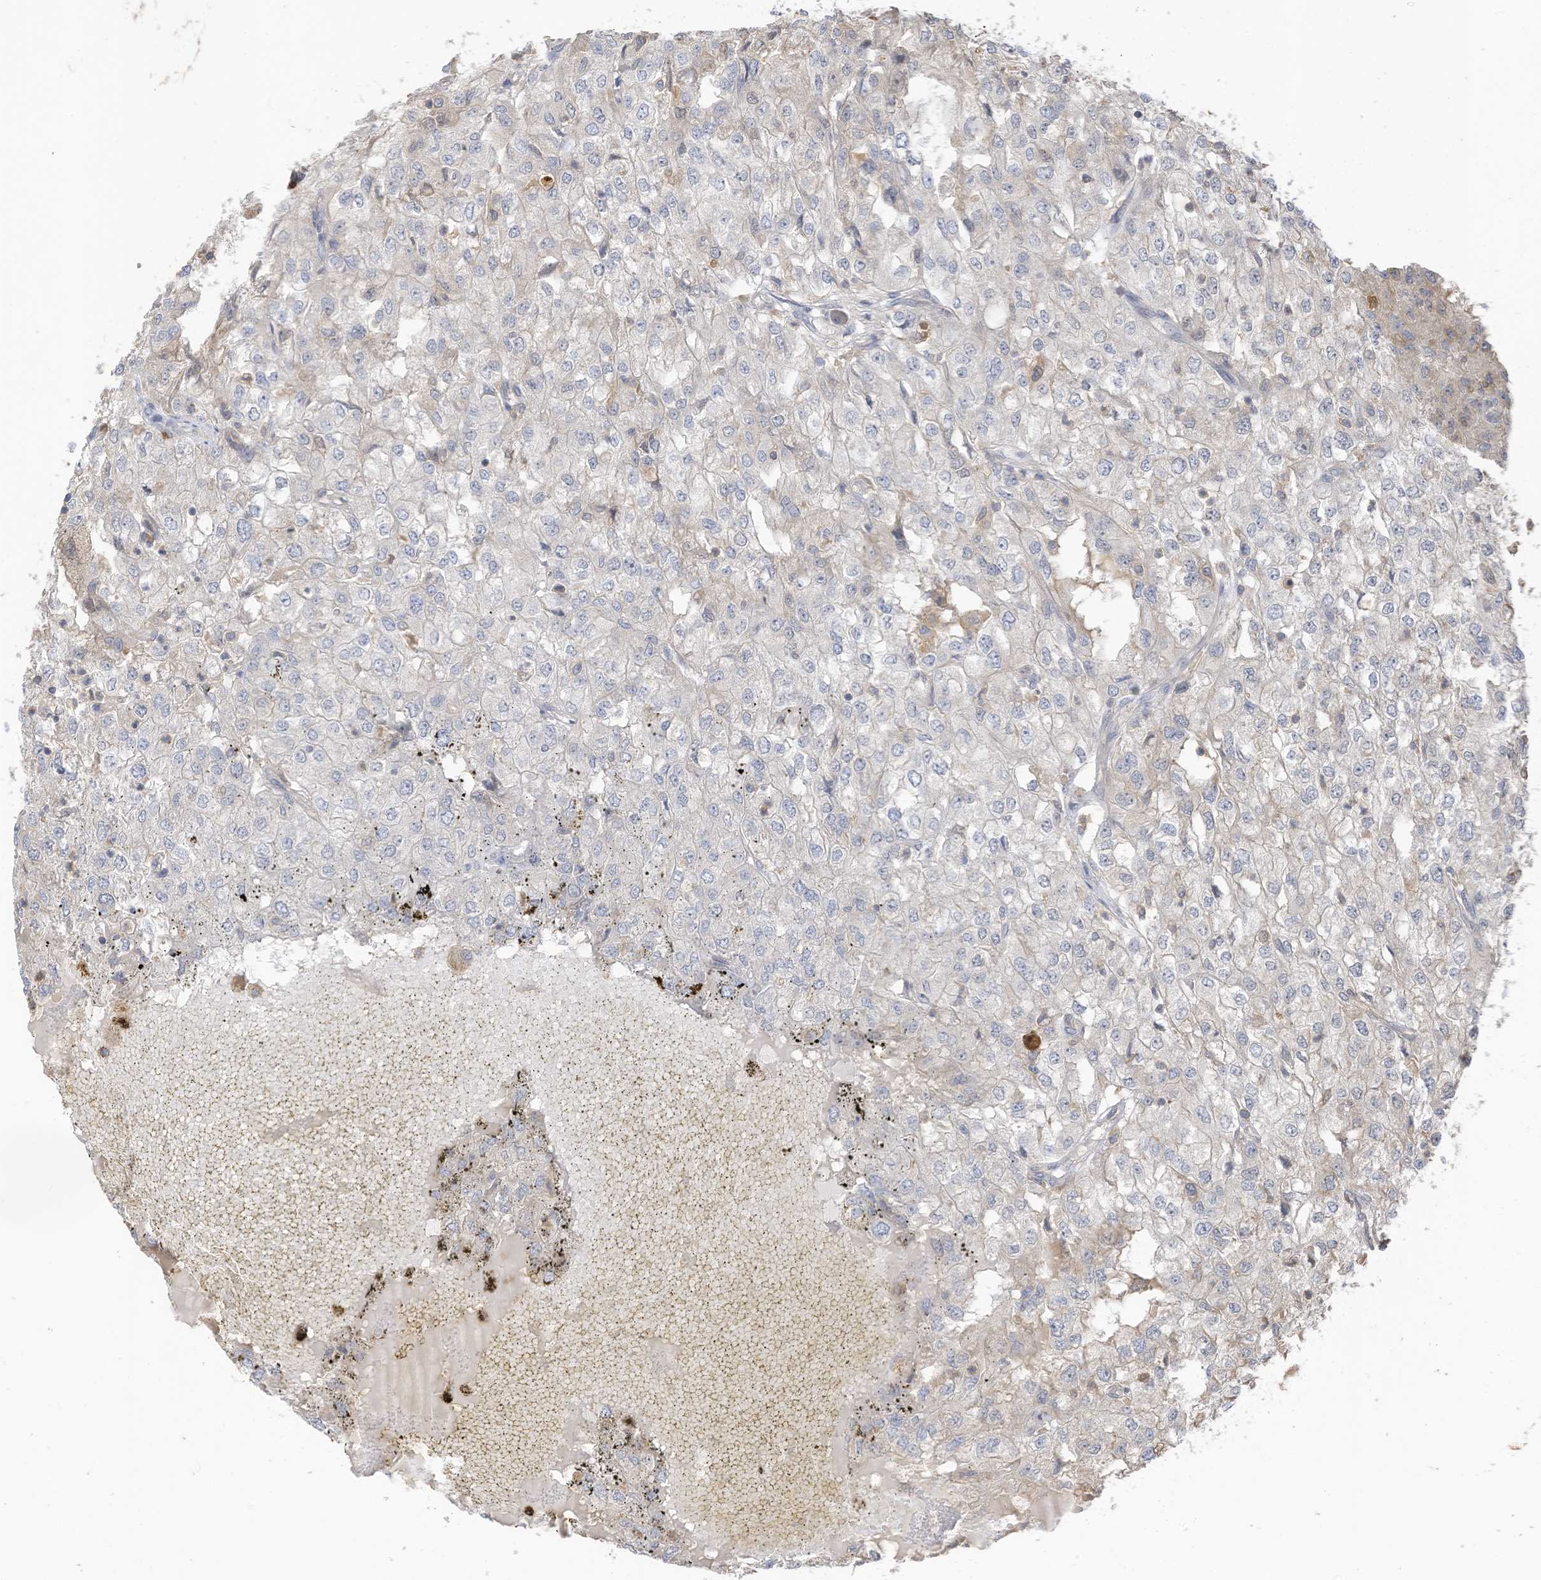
{"staining": {"intensity": "negative", "quantity": "none", "location": "none"}, "tissue": "renal cancer", "cell_type": "Tumor cells", "image_type": "cancer", "snomed": [{"axis": "morphology", "description": "Adenocarcinoma, NOS"}, {"axis": "topography", "description": "Kidney"}], "caption": "Immunohistochemistry histopathology image of neoplastic tissue: human renal cancer (adenocarcinoma) stained with DAB reveals no significant protein staining in tumor cells.", "gene": "SLFN14", "patient": {"sex": "female", "age": 54}}